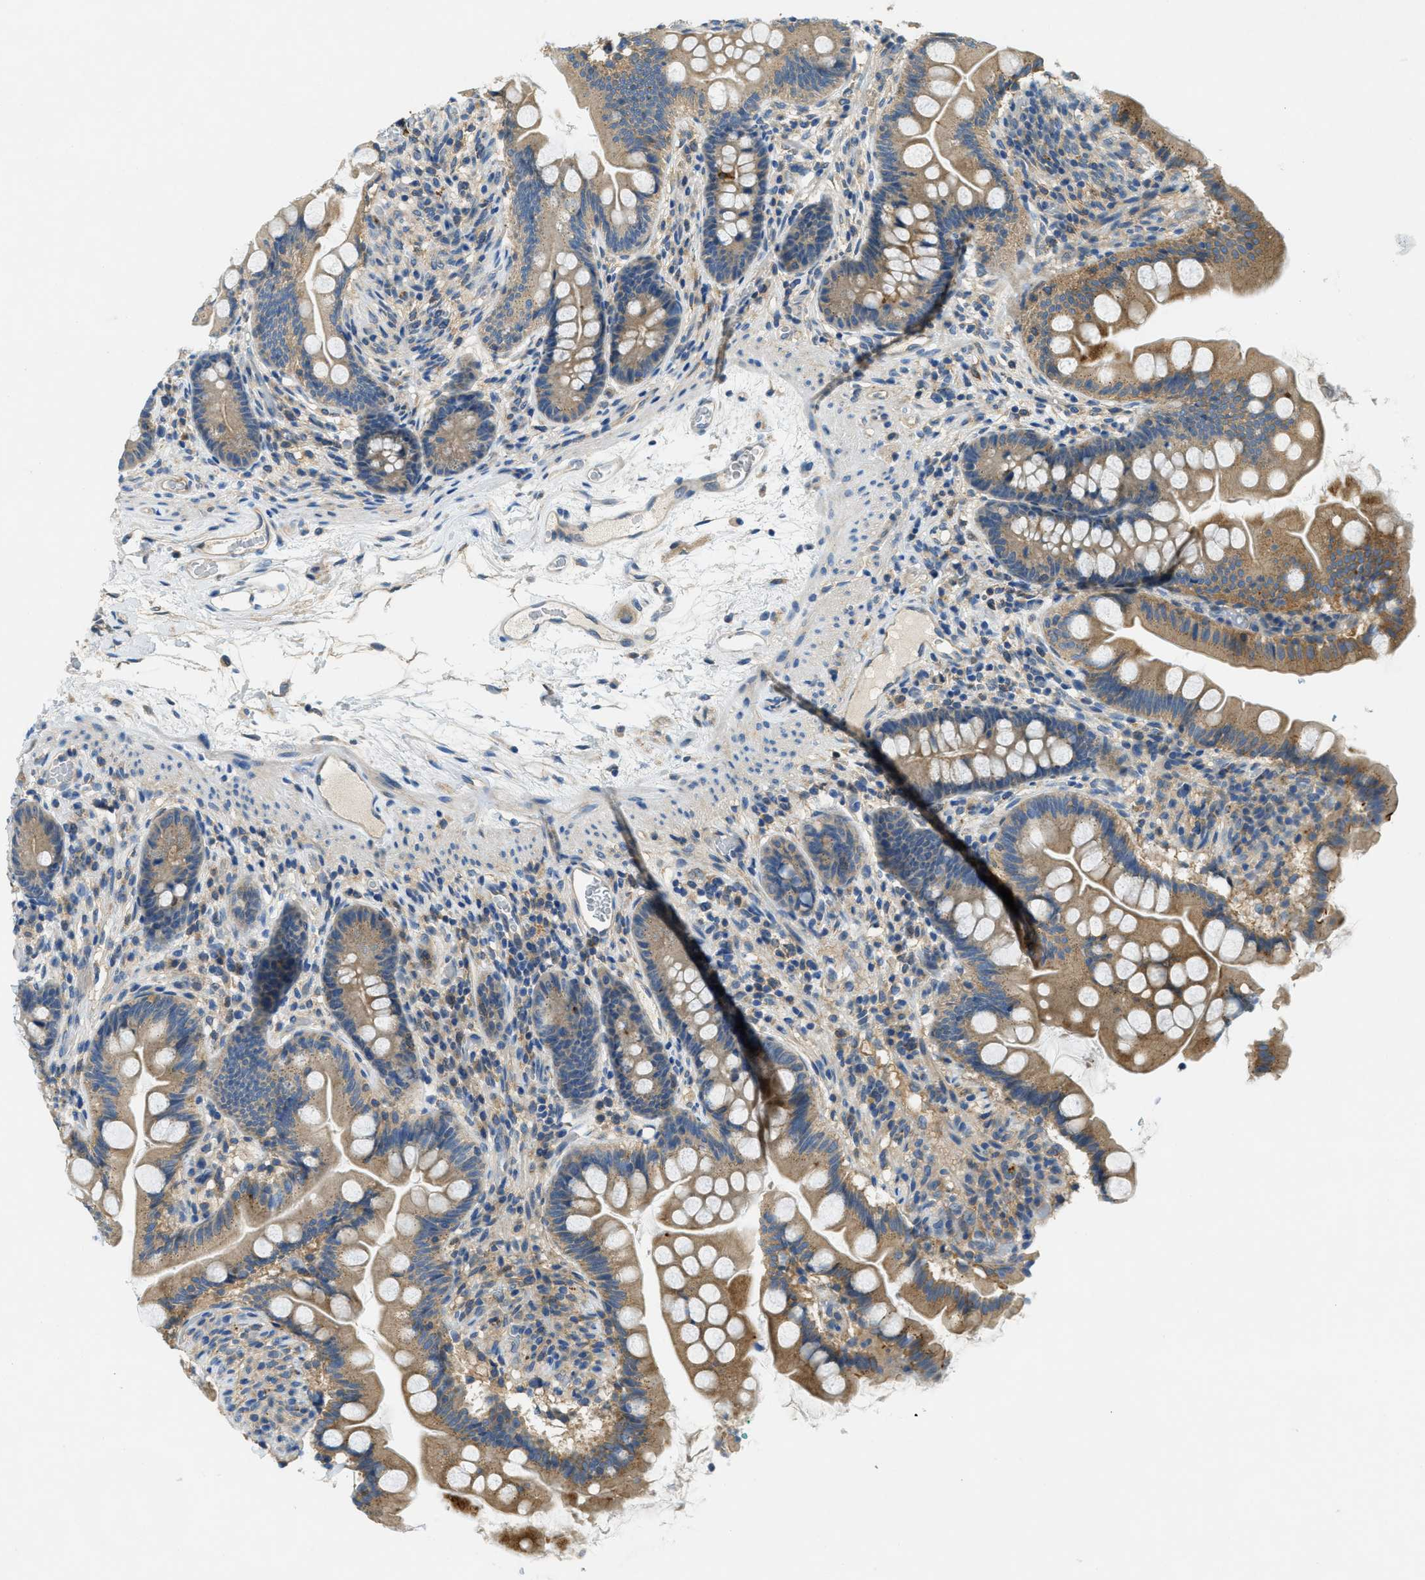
{"staining": {"intensity": "moderate", "quantity": ">75%", "location": "cytoplasmic/membranous"}, "tissue": "small intestine", "cell_type": "Glandular cells", "image_type": "normal", "snomed": [{"axis": "morphology", "description": "Normal tissue, NOS"}, {"axis": "topography", "description": "Small intestine"}], "caption": "High-power microscopy captured an immunohistochemistry photomicrograph of normal small intestine, revealing moderate cytoplasmic/membranous positivity in approximately >75% of glandular cells. (brown staining indicates protein expression, while blue staining denotes nuclei).", "gene": "RIPK2", "patient": {"sex": "female", "age": 56}}